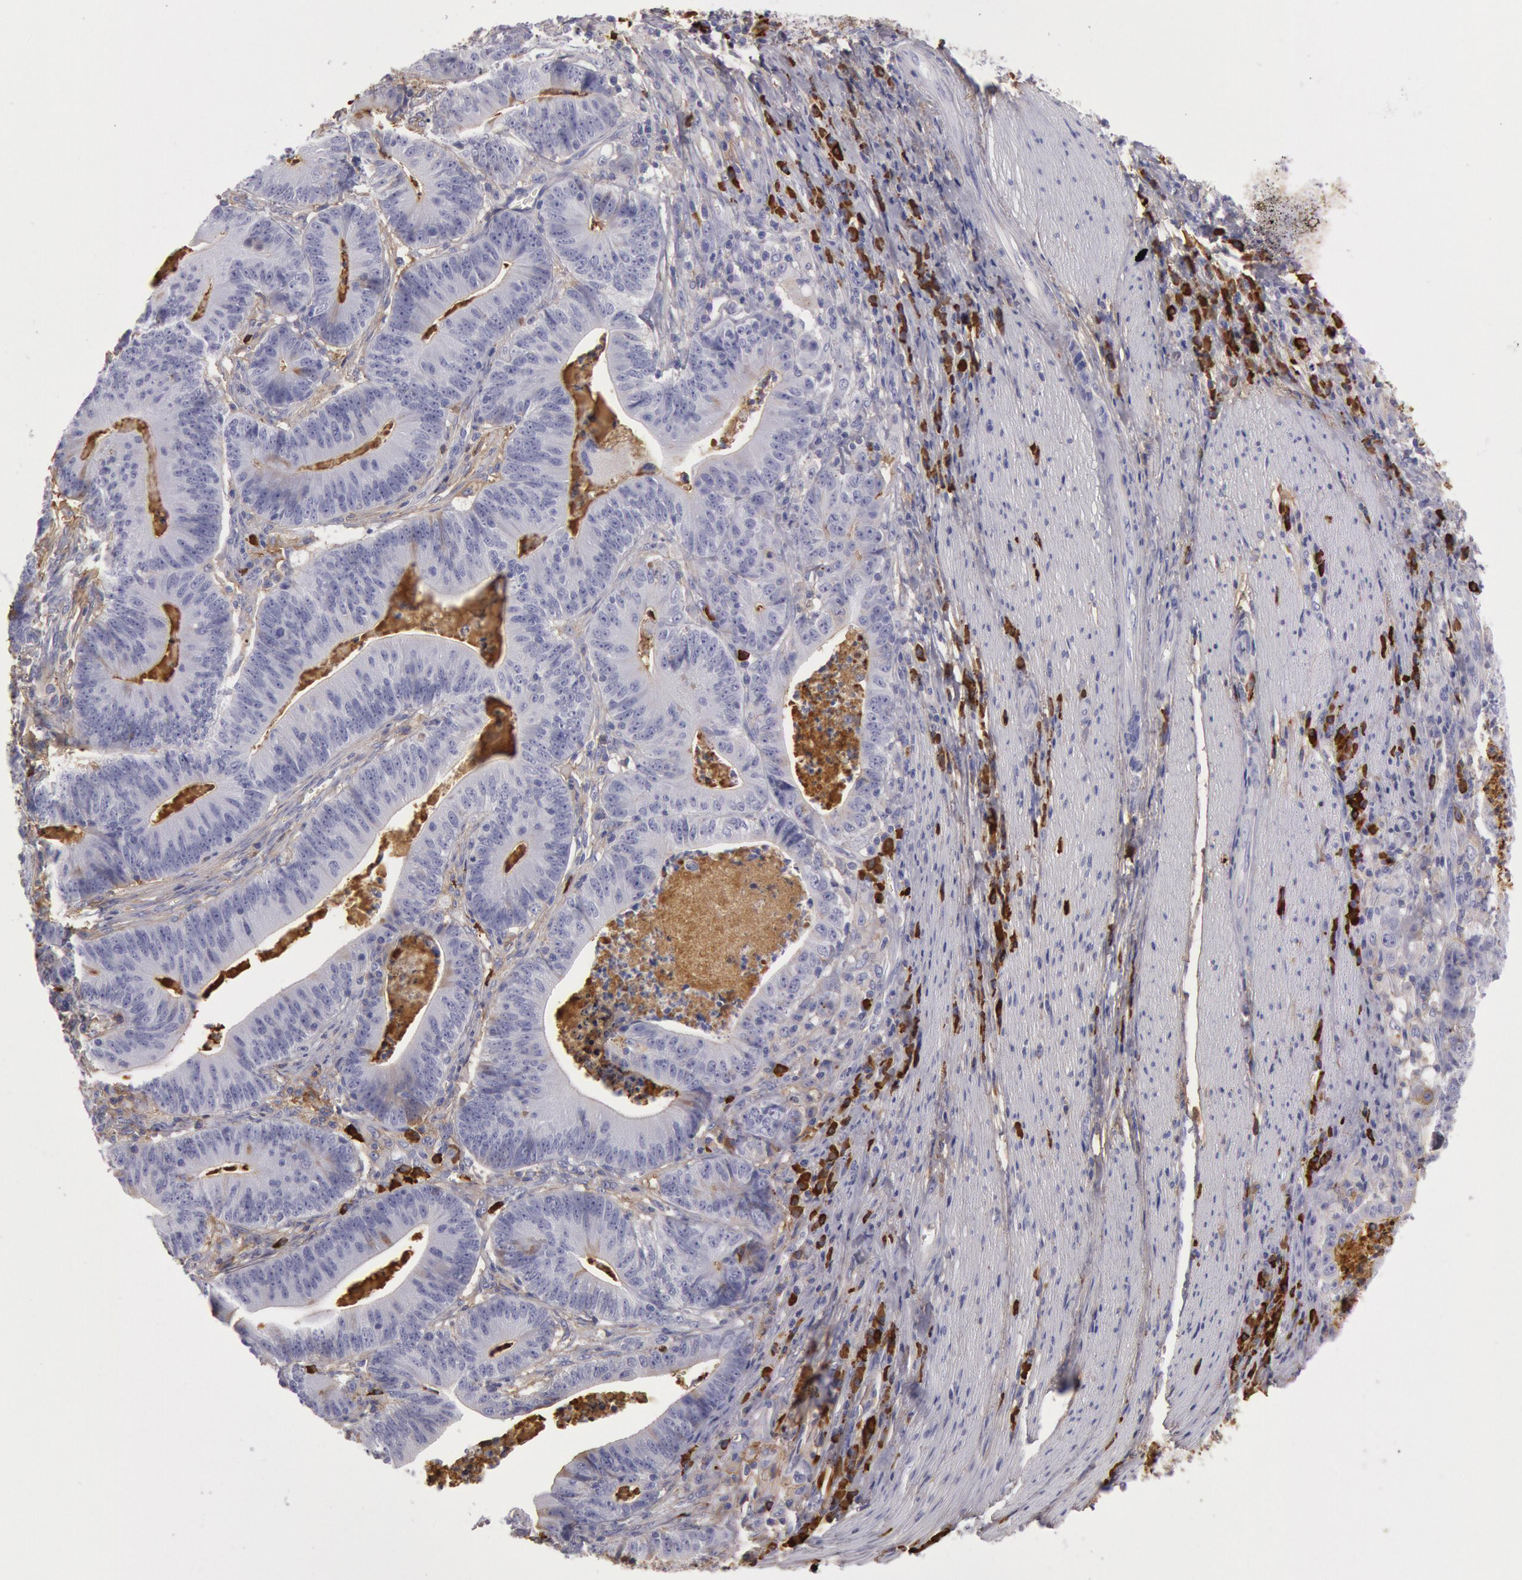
{"staining": {"intensity": "weak", "quantity": "25%-75%", "location": "cytoplasmic/membranous"}, "tissue": "stomach cancer", "cell_type": "Tumor cells", "image_type": "cancer", "snomed": [{"axis": "morphology", "description": "Adenocarcinoma, NOS"}, {"axis": "topography", "description": "Stomach, lower"}], "caption": "Immunohistochemical staining of human adenocarcinoma (stomach) displays weak cytoplasmic/membranous protein positivity in about 25%-75% of tumor cells.", "gene": "IGHG1", "patient": {"sex": "female", "age": 86}}